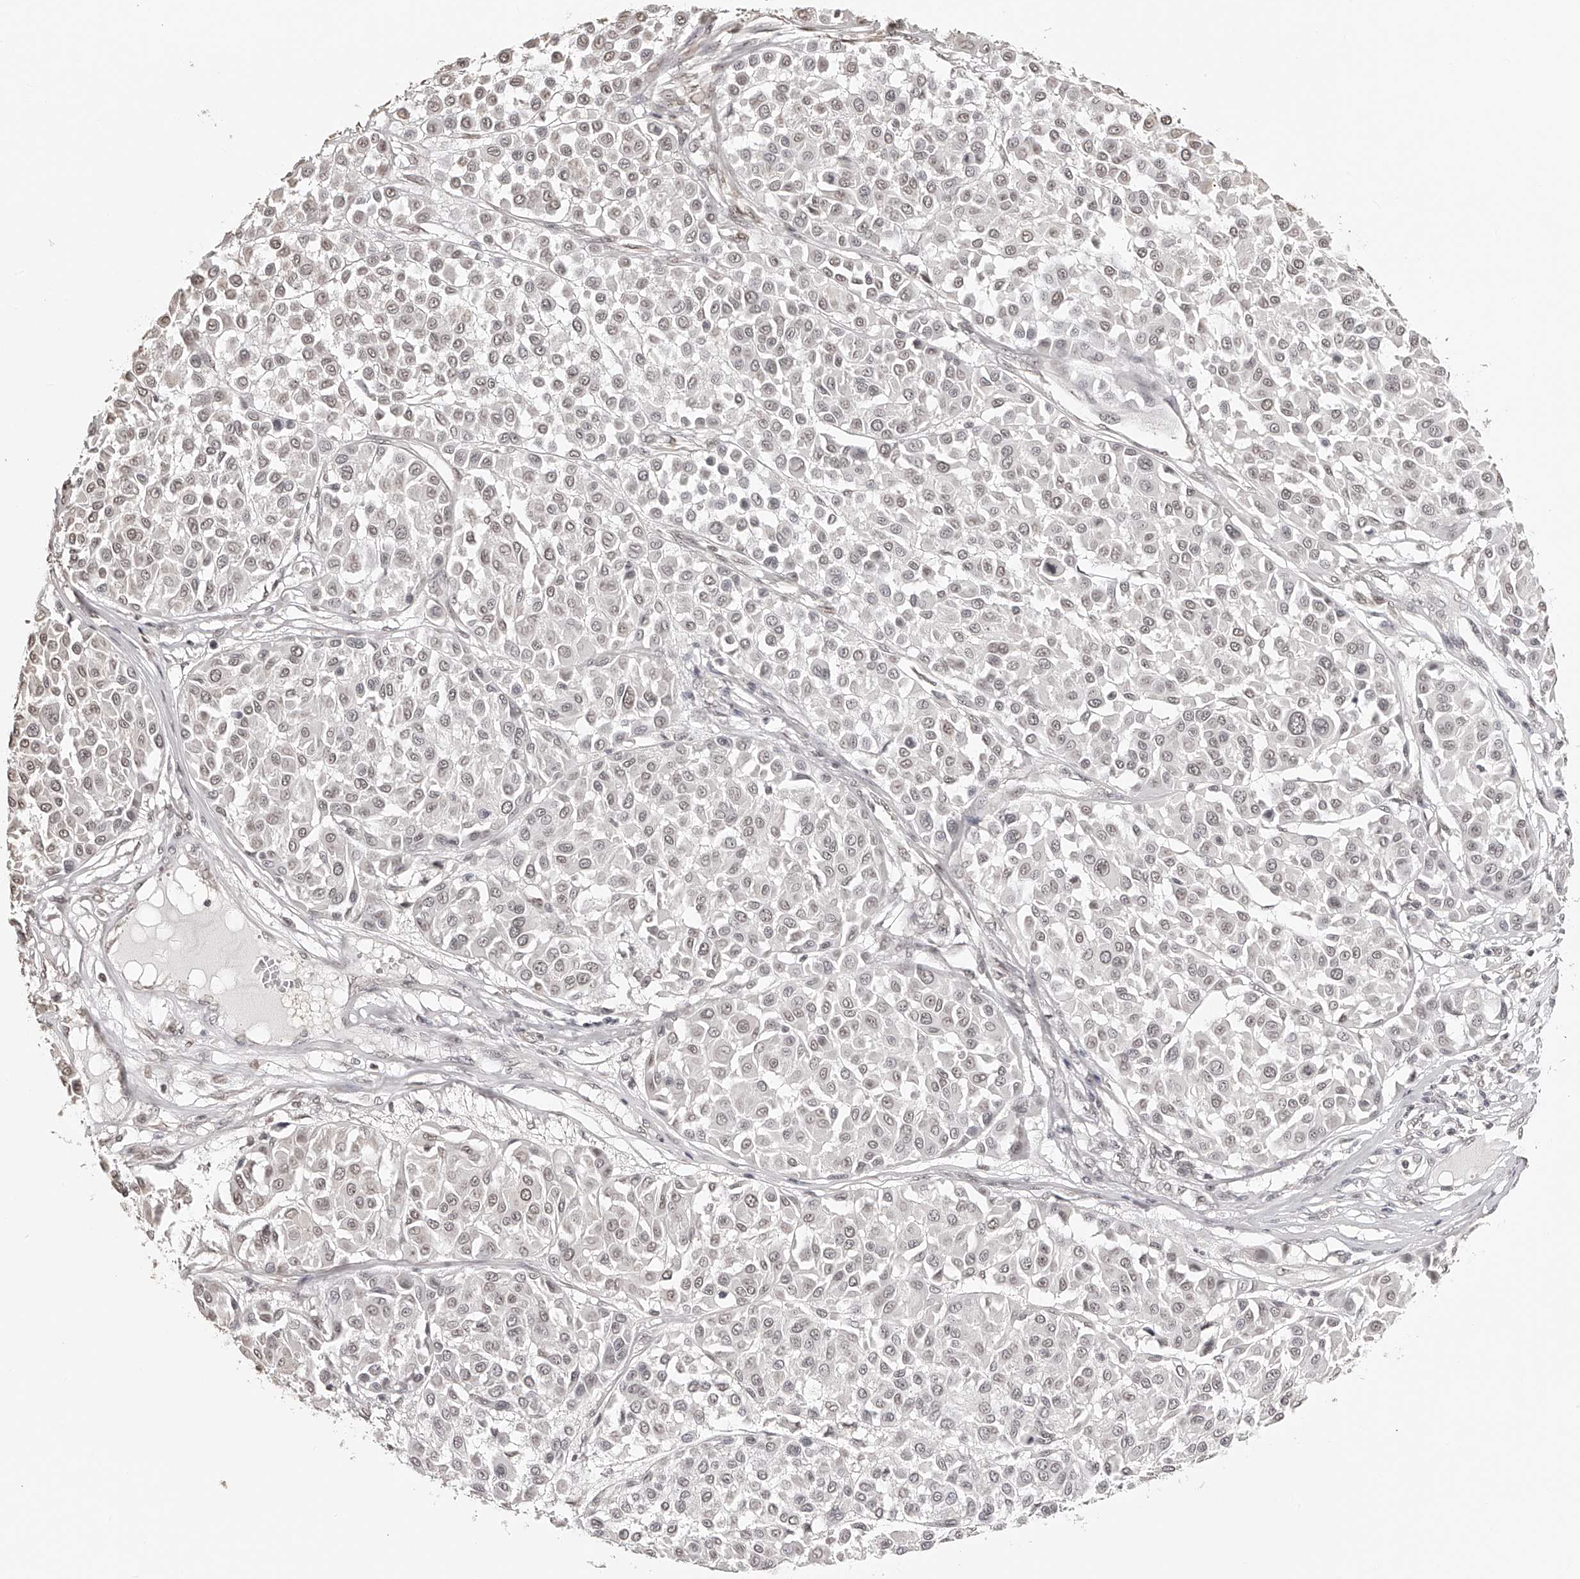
{"staining": {"intensity": "weak", "quantity": "25%-75%", "location": "nuclear"}, "tissue": "melanoma", "cell_type": "Tumor cells", "image_type": "cancer", "snomed": [{"axis": "morphology", "description": "Malignant melanoma, Metastatic site"}, {"axis": "topography", "description": "Soft tissue"}], "caption": "The histopathology image reveals staining of melanoma, revealing weak nuclear protein expression (brown color) within tumor cells. The staining was performed using DAB (3,3'-diaminobenzidine), with brown indicating positive protein expression. Nuclei are stained blue with hematoxylin.", "gene": "ZNF503", "patient": {"sex": "male", "age": 41}}